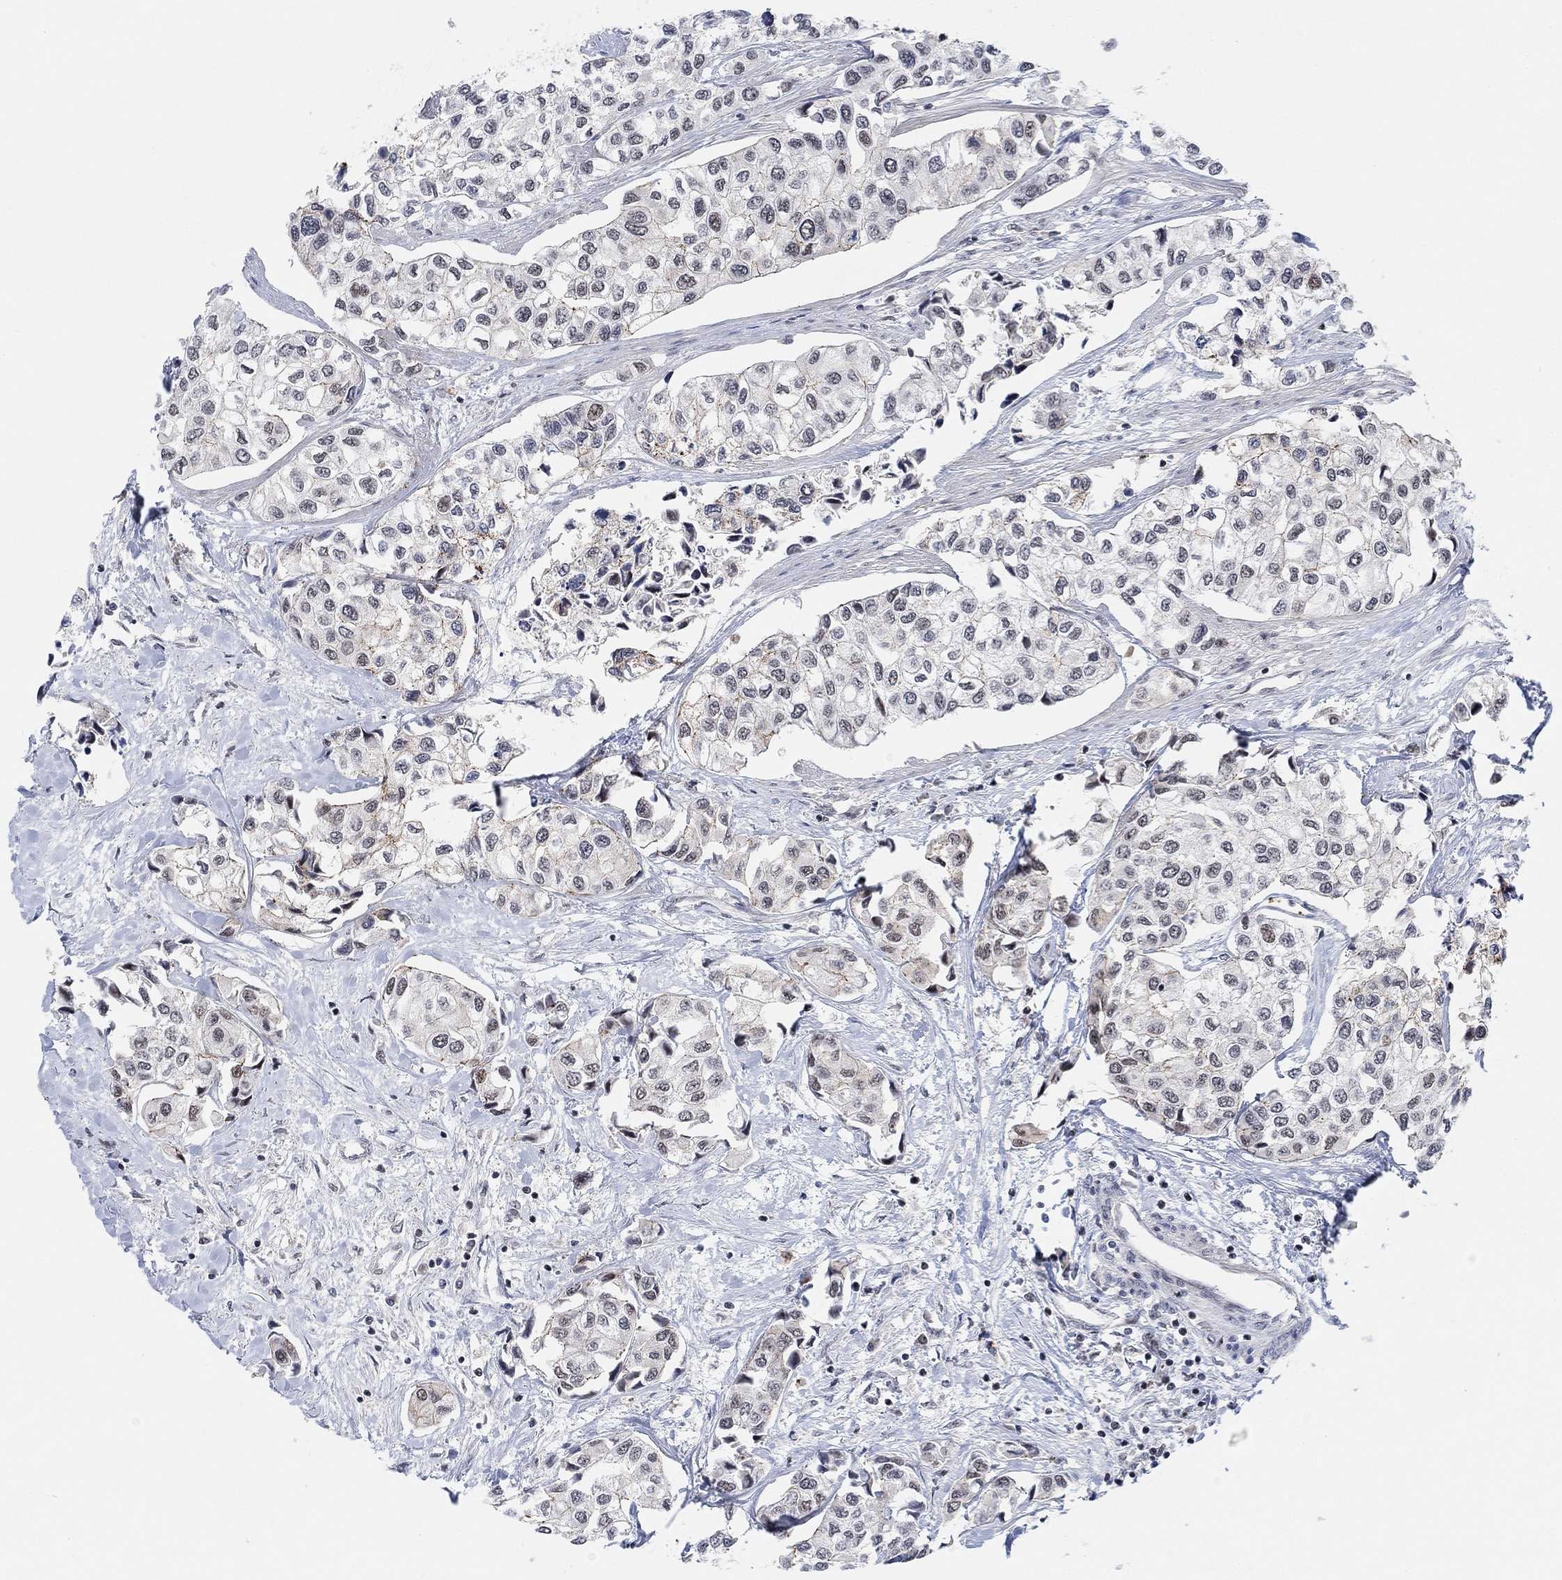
{"staining": {"intensity": "weak", "quantity": "25%-75%", "location": "nuclear"}, "tissue": "urothelial cancer", "cell_type": "Tumor cells", "image_type": "cancer", "snomed": [{"axis": "morphology", "description": "Urothelial carcinoma, High grade"}, {"axis": "topography", "description": "Urinary bladder"}], "caption": "Protein analysis of high-grade urothelial carcinoma tissue reveals weak nuclear expression in approximately 25%-75% of tumor cells.", "gene": "PWWP2B", "patient": {"sex": "male", "age": 73}}